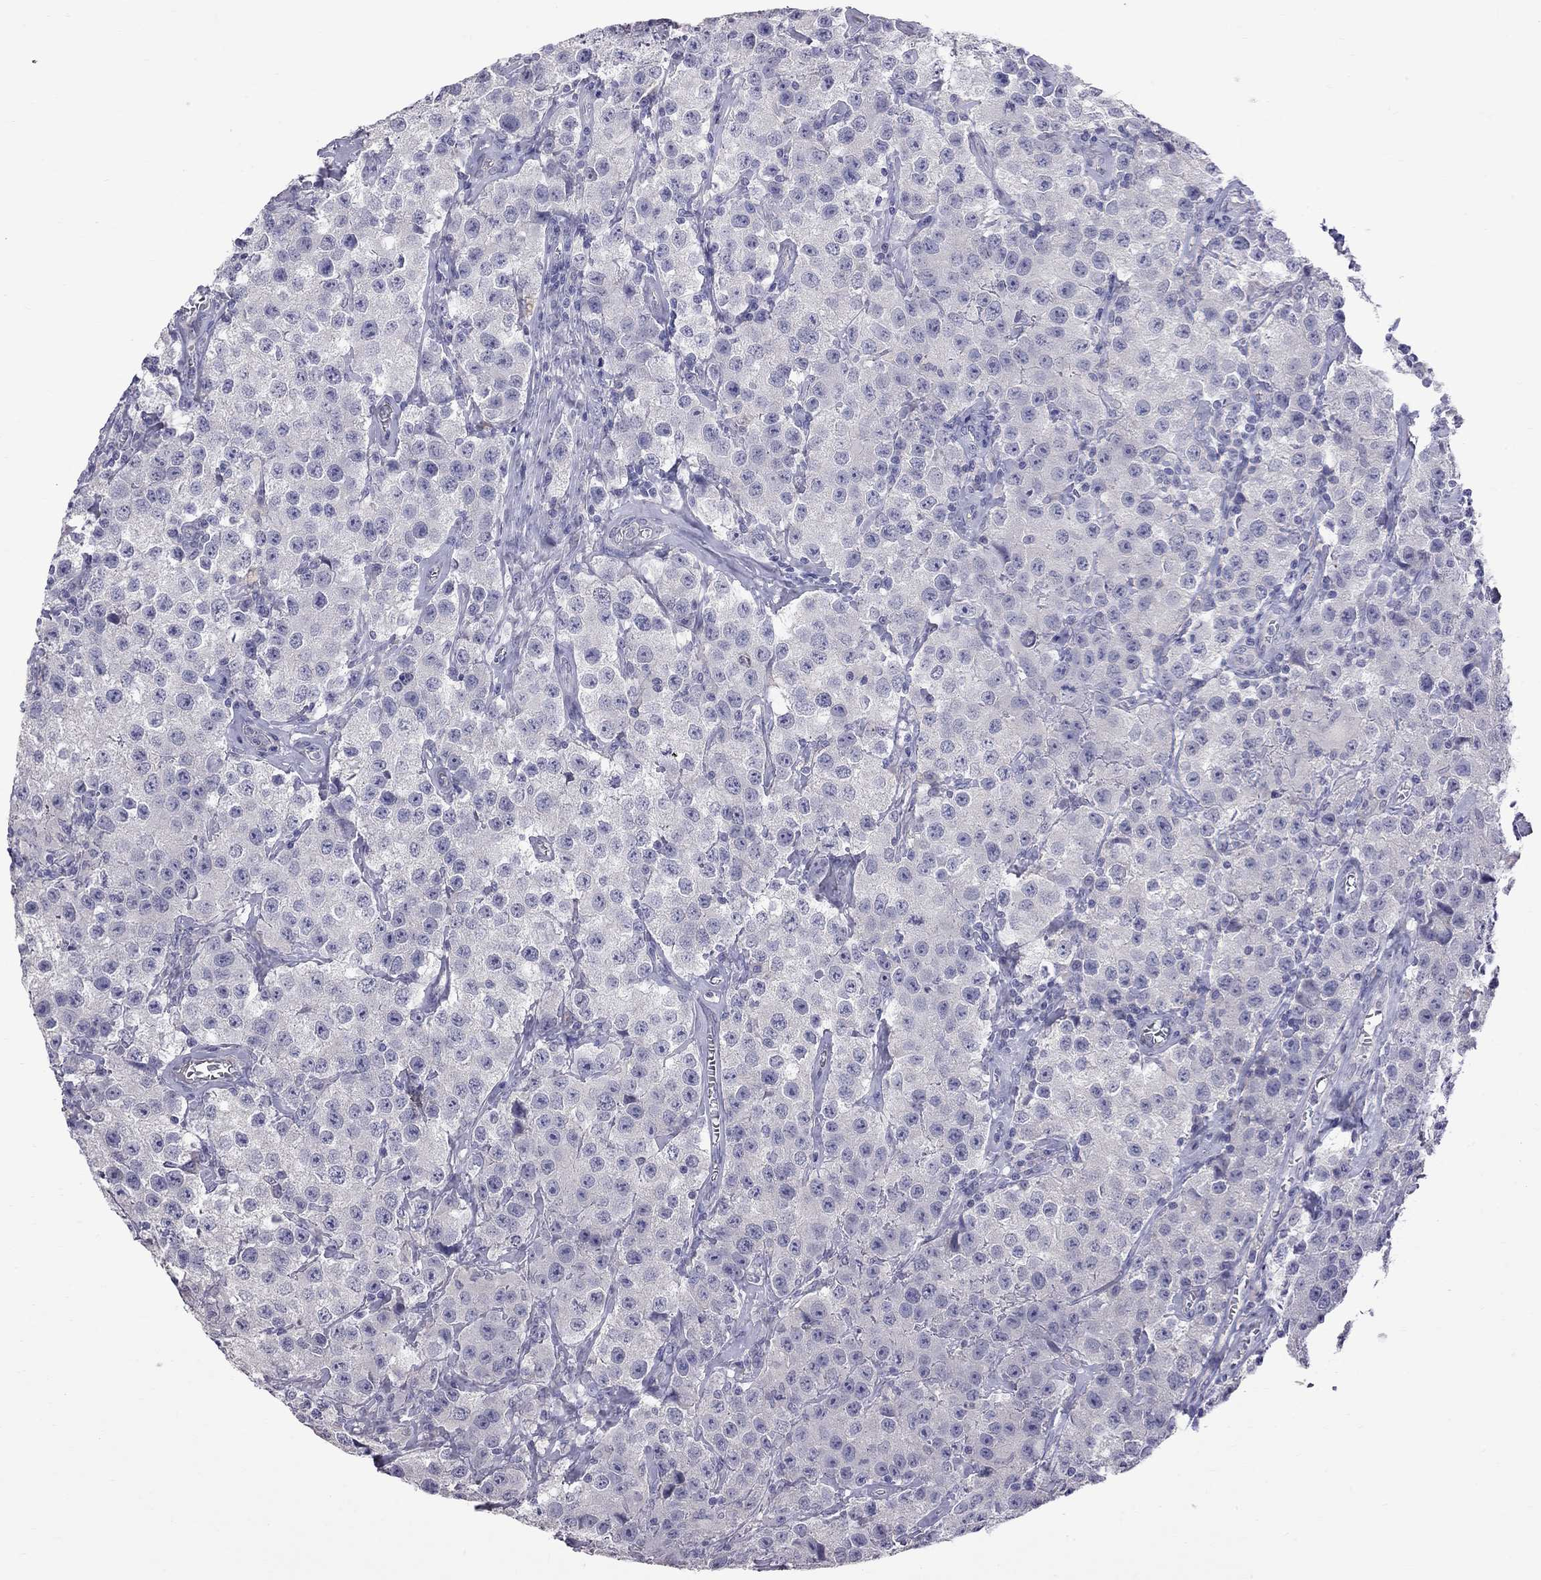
{"staining": {"intensity": "negative", "quantity": "none", "location": "none"}, "tissue": "testis cancer", "cell_type": "Tumor cells", "image_type": "cancer", "snomed": [{"axis": "morphology", "description": "Seminoma, NOS"}, {"axis": "topography", "description": "Testis"}], "caption": "The immunohistochemistry (IHC) histopathology image has no significant expression in tumor cells of testis cancer (seminoma) tissue. (DAB (3,3'-diaminobenzidine) immunohistochemistry (IHC), high magnification).", "gene": "CFAP91", "patient": {"sex": "male", "age": 52}}